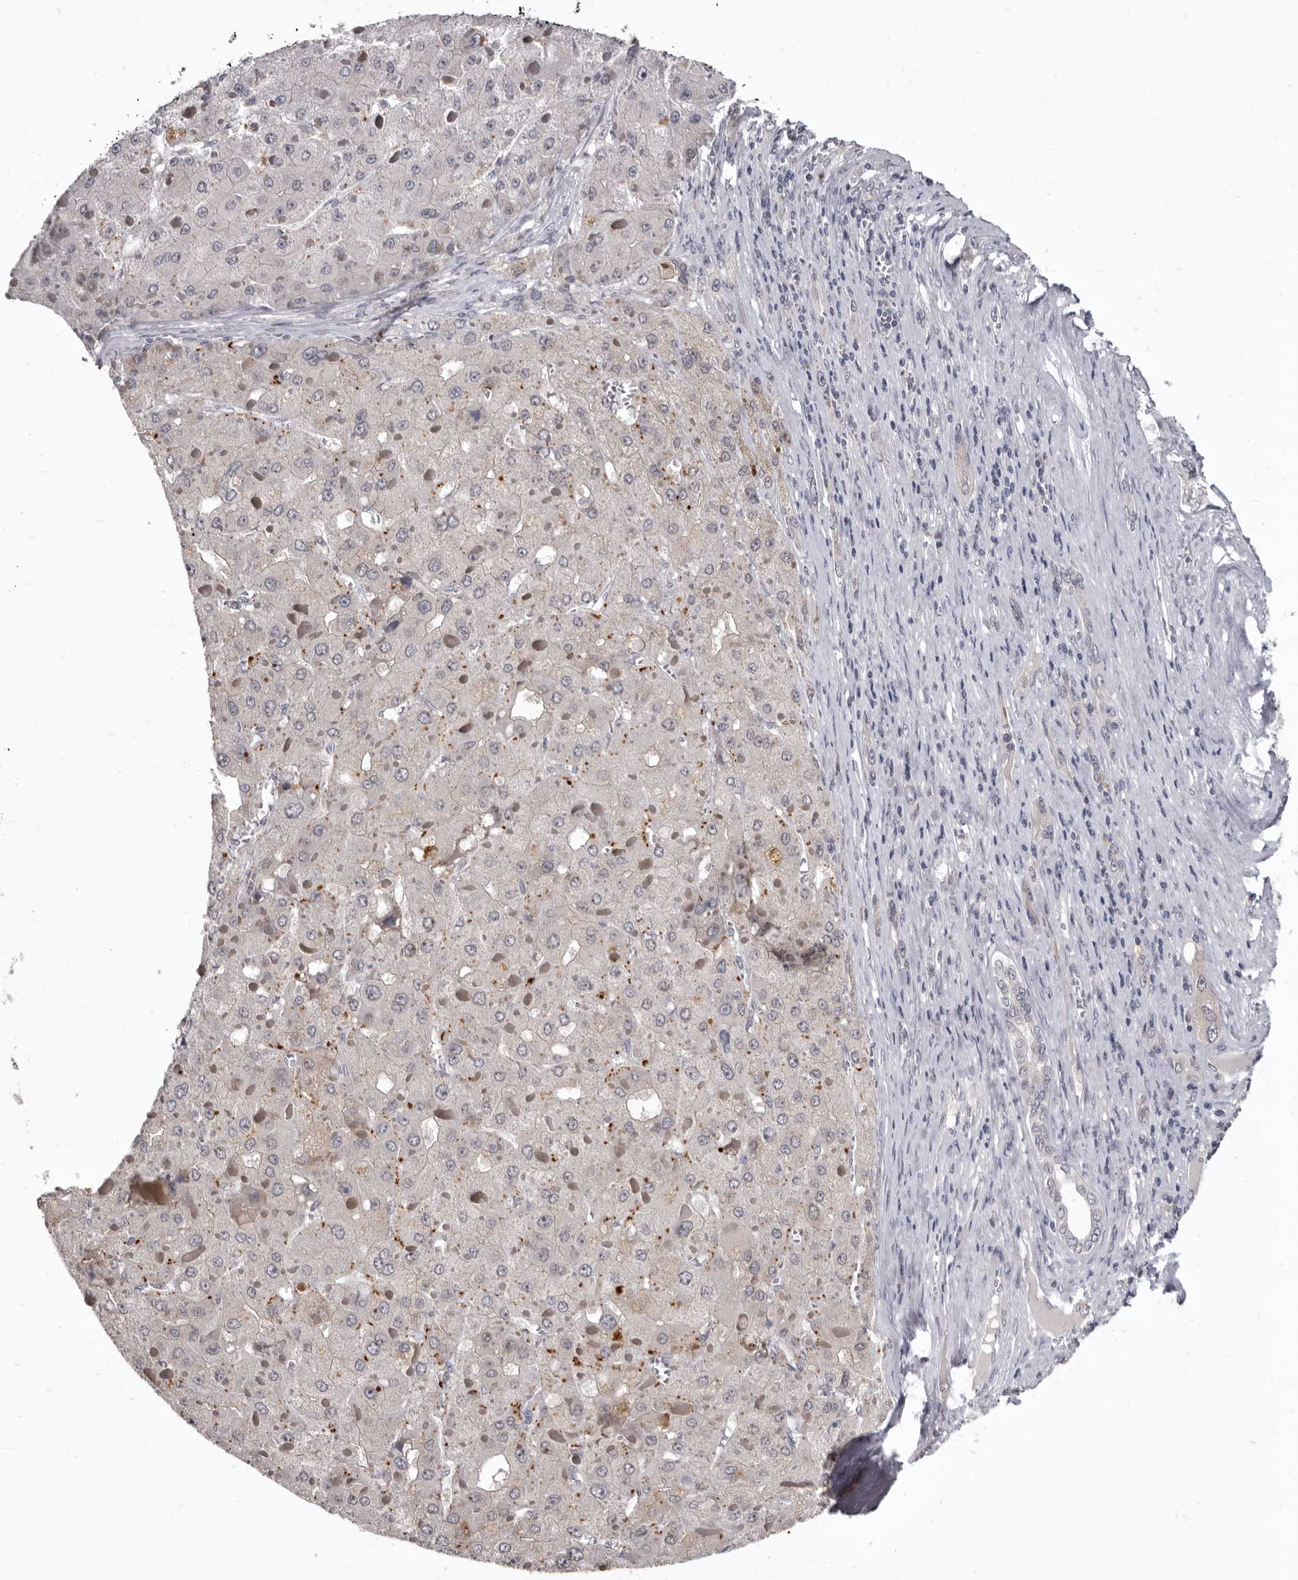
{"staining": {"intensity": "moderate", "quantity": "<25%", "location": "cytoplasmic/membranous"}, "tissue": "liver cancer", "cell_type": "Tumor cells", "image_type": "cancer", "snomed": [{"axis": "morphology", "description": "Carcinoma, Hepatocellular, NOS"}, {"axis": "topography", "description": "Liver"}], "caption": "IHC (DAB (3,3'-diaminobenzidine)) staining of liver cancer demonstrates moderate cytoplasmic/membranous protein expression in about <25% of tumor cells.", "gene": "SULT1E1", "patient": {"sex": "female", "age": 73}}